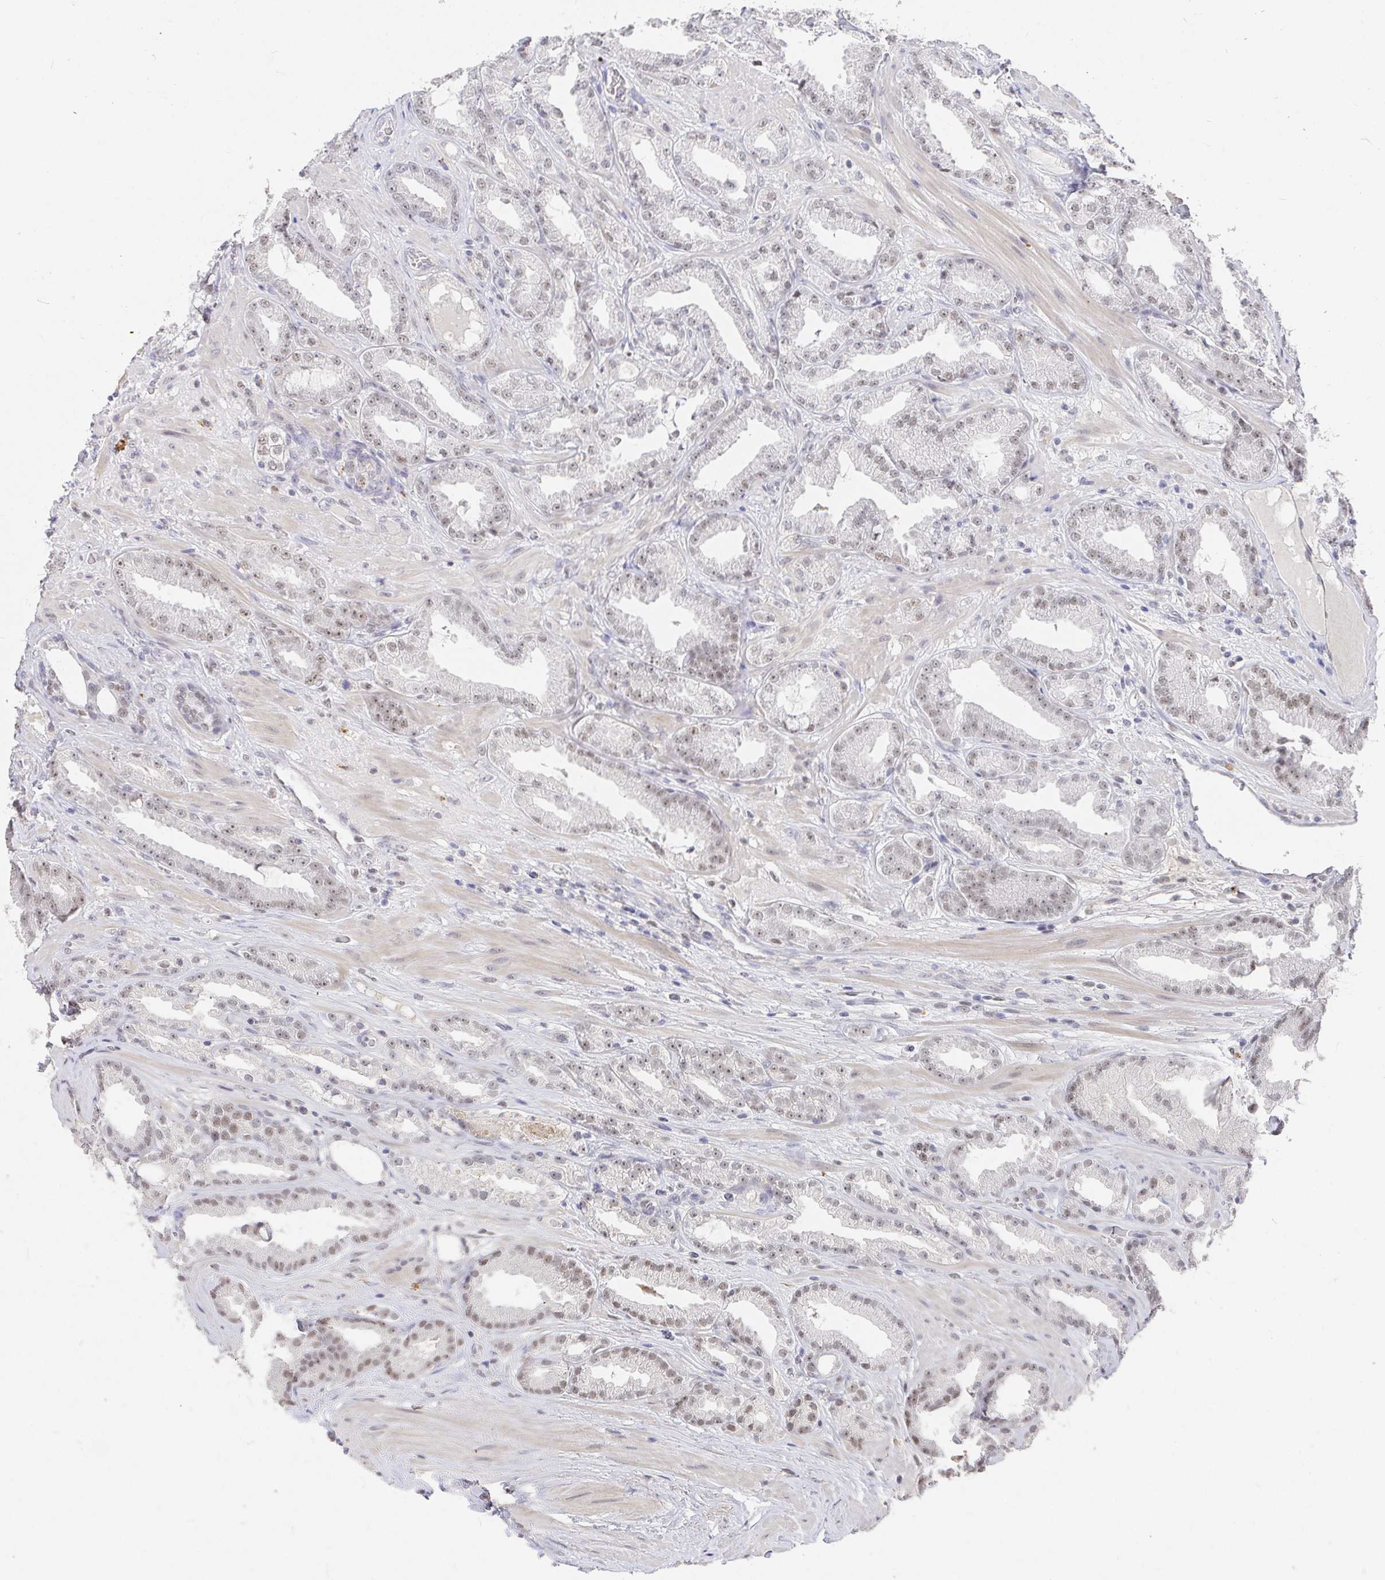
{"staining": {"intensity": "weak", "quantity": "25%-75%", "location": "nuclear"}, "tissue": "prostate cancer", "cell_type": "Tumor cells", "image_type": "cancer", "snomed": [{"axis": "morphology", "description": "Adenocarcinoma, Low grade"}, {"axis": "topography", "description": "Prostate"}], "caption": "Human prostate low-grade adenocarcinoma stained with a brown dye reveals weak nuclear positive expression in about 25%-75% of tumor cells.", "gene": "RCOR1", "patient": {"sex": "male", "age": 61}}